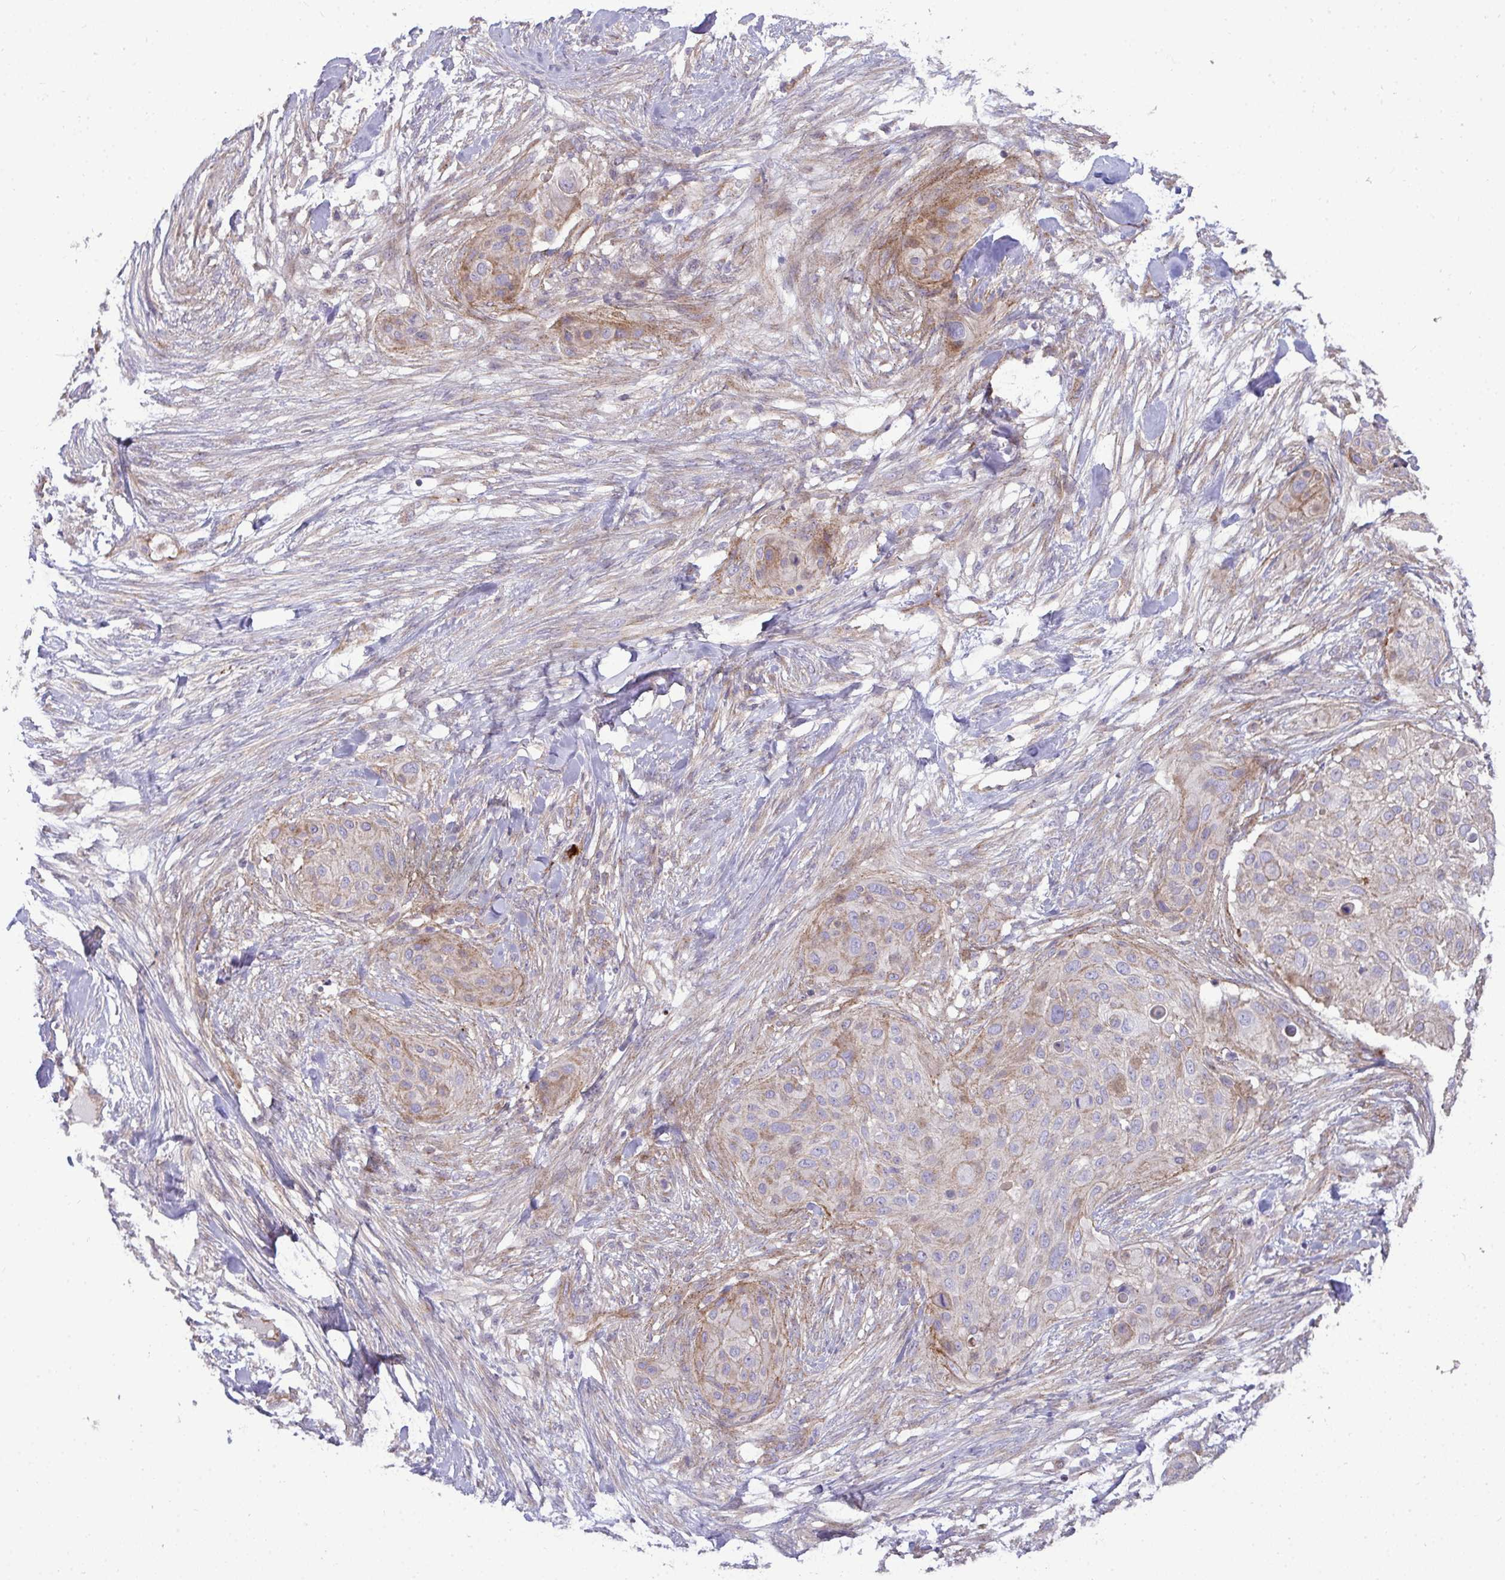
{"staining": {"intensity": "moderate", "quantity": "<25%", "location": "cytoplasmic/membranous"}, "tissue": "skin cancer", "cell_type": "Tumor cells", "image_type": "cancer", "snomed": [{"axis": "morphology", "description": "Squamous cell carcinoma, NOS"}, {"axis": "topography", "description": "Skin"}], "caption": "A high-resolution photomicrograph shows IHC staining of skin cancer, which reveals moderate cytoplasmic/membranous expression in approximately <25% of tumor cells.", "gene": "SH2D1B", "patient": {"sex": "female", "age": 87}}